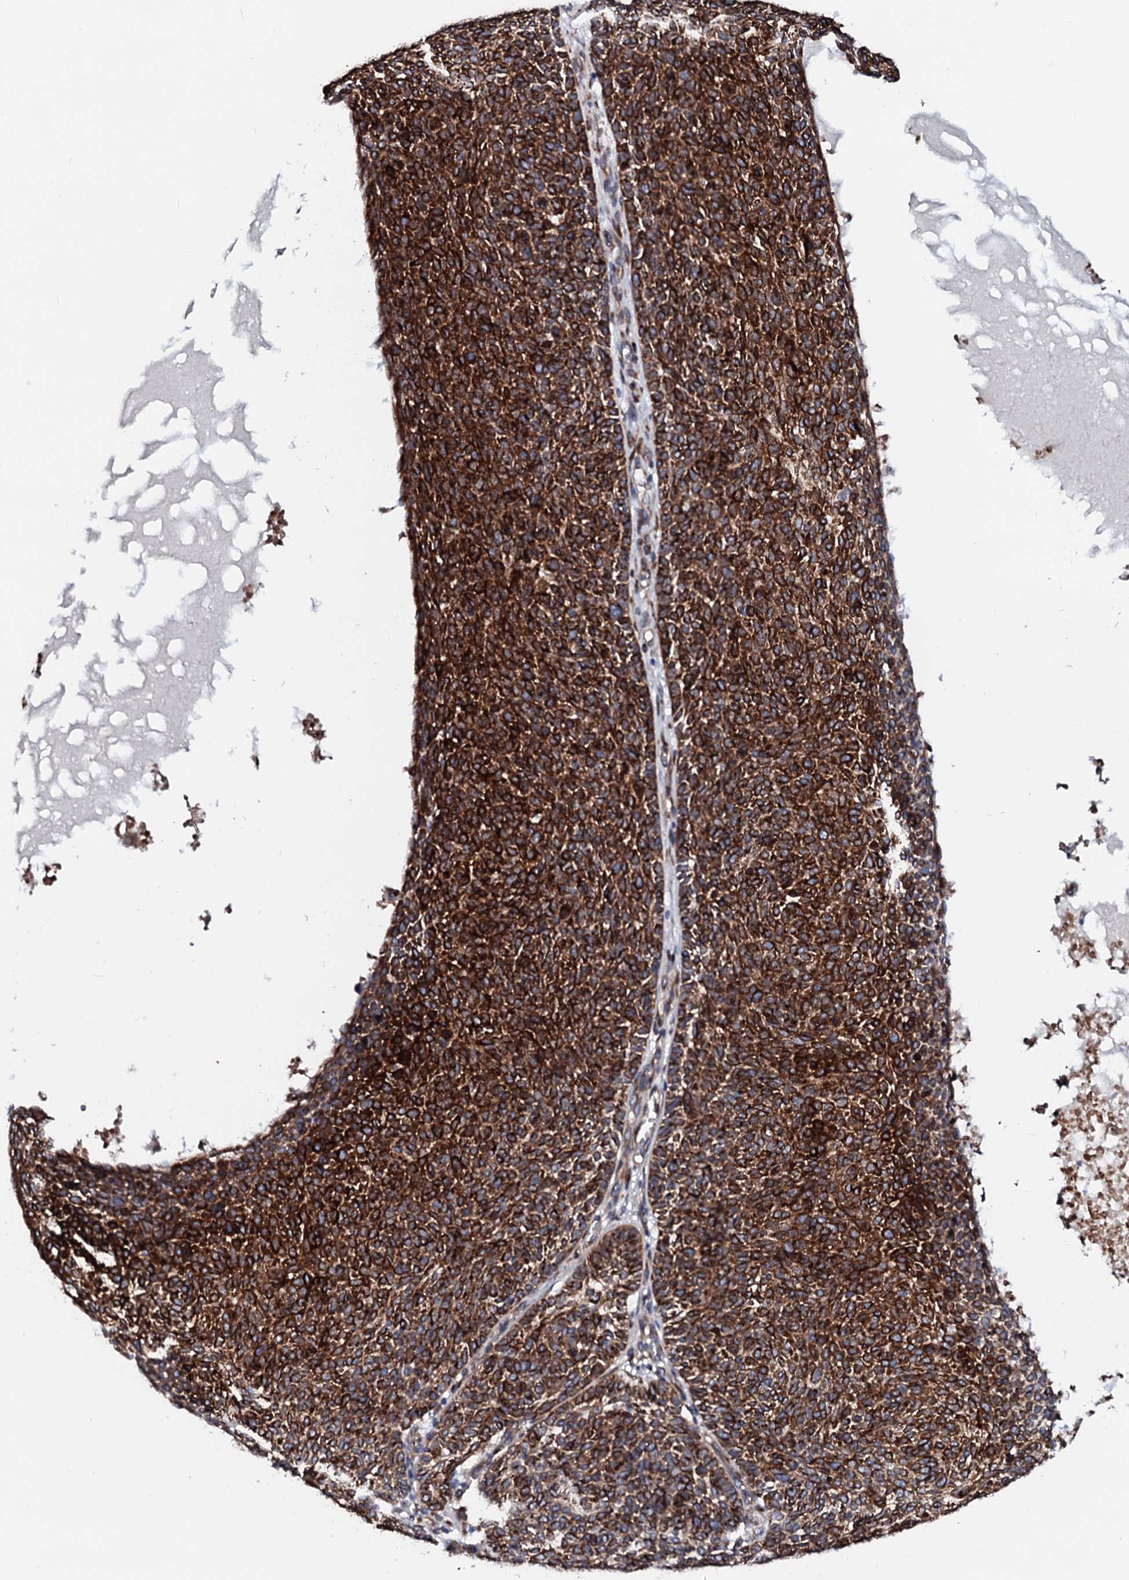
{"staining": {"intensity": "strong", "quantity": ">75%", "location": "cytoplasmic/membranous"}, "tissue": "skin cancer", "cell_type": "Tumor cells", "image_type": "cancer", "snomed": [{"axis": "morphology", "description": "Squamous cell carcinoma, NOS"}, {"axis": "topography", "description": "Skin"}], "caption": "Squamous cell carcinoma (skin) stained with a brown dye reveals strong cytoplasmic/membranous positive expression in about >75% of tumor cells.", "gene": "TMCO3", "patient": {"sex": "female", "age": 90}}